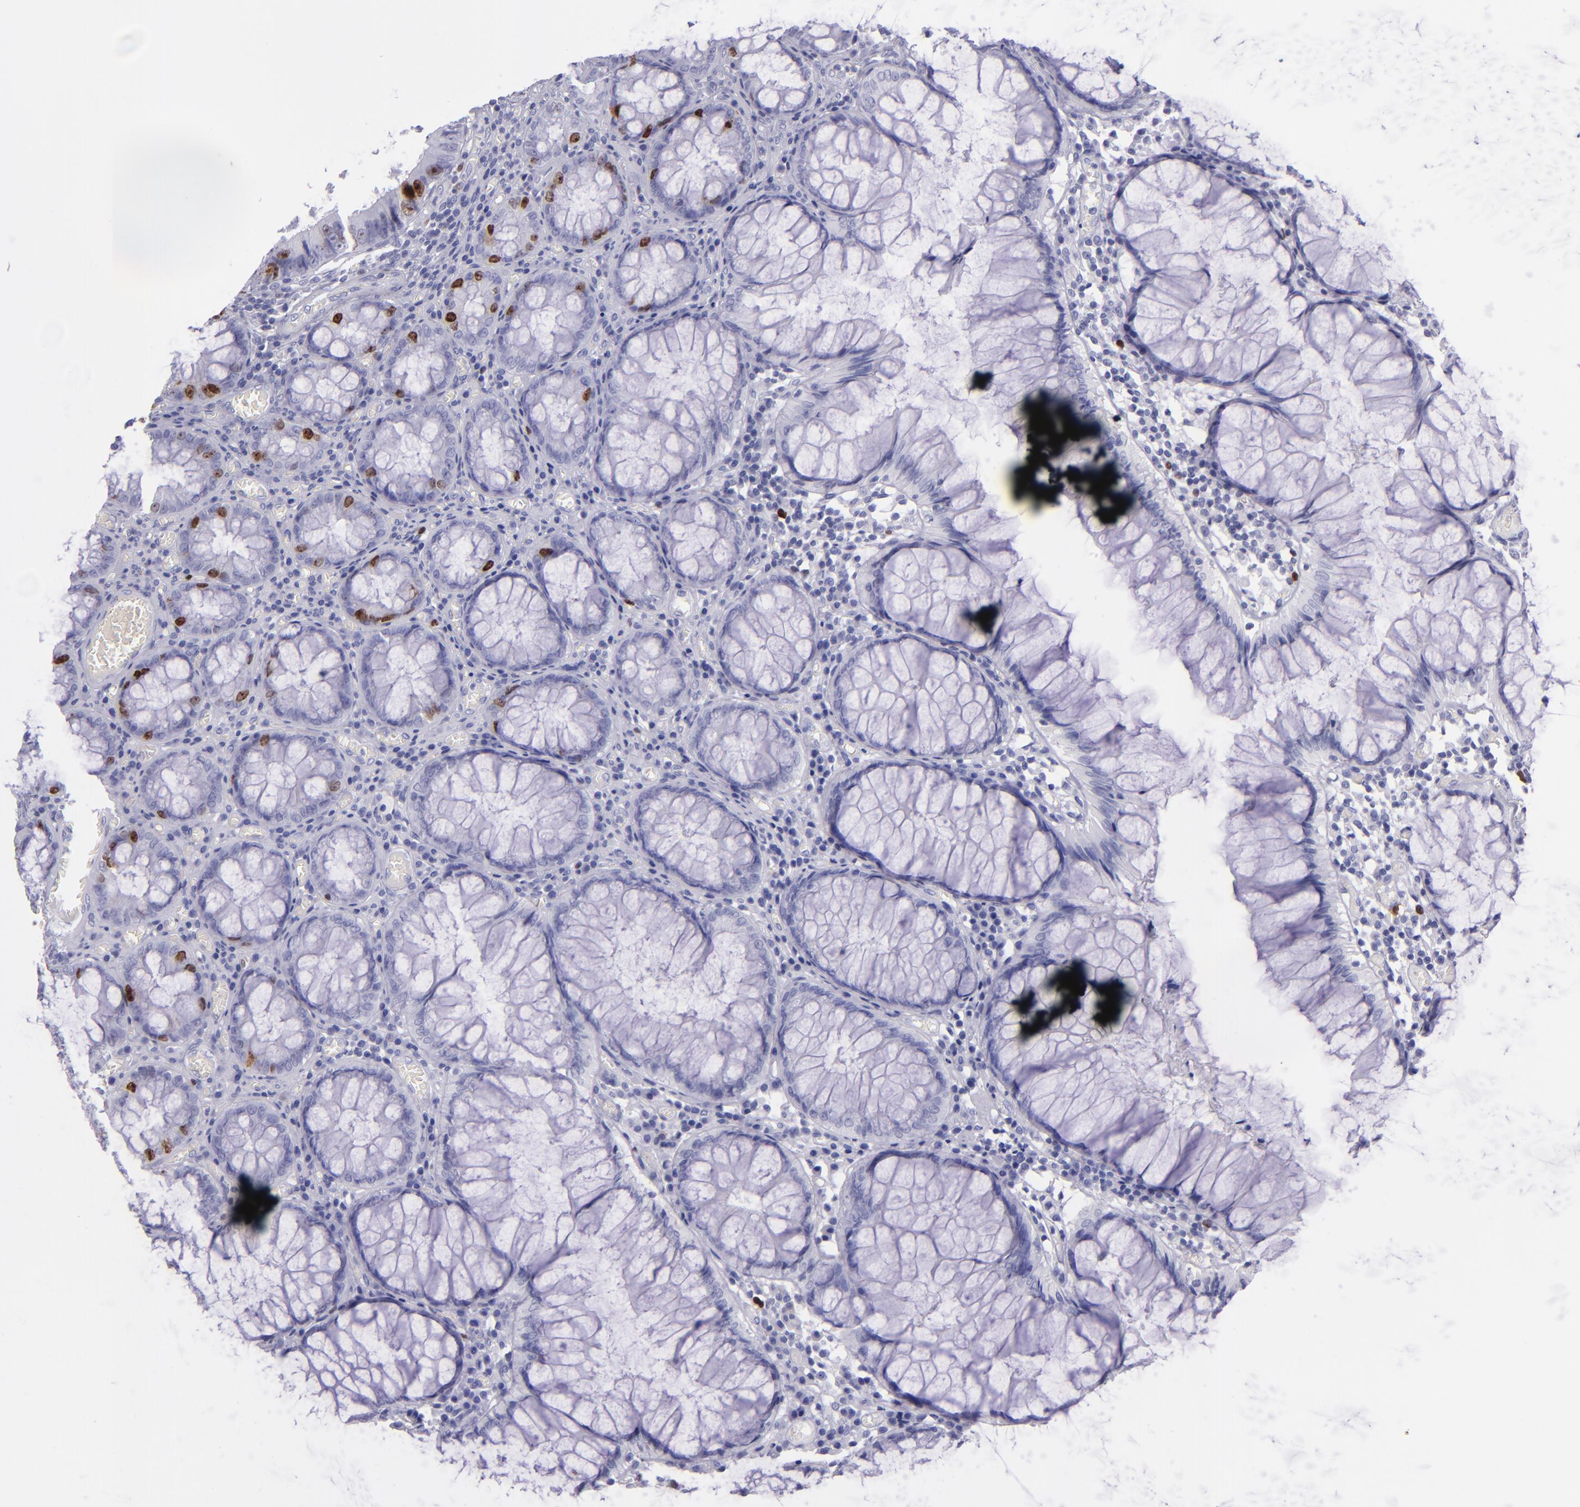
{"staining": {"intensity": "strong", "quantity": "<25%", "location": "nuclear"}, "tissue": "colorectal cancer", "cell_type": "Tumor cells", "image_type": "cancer", "snomed": [{"axis": "morphology", "description": "Adenocarcinoma, NOS"}, {"axis": "topography", "description": "Rectum"}], "caption": "Adenocarcinoma (colorectal) stained with a brown dye exhibits strong nuclear positive staining in about <25% of tumor cells.", "gene": "TOP2A", "patient": {"sex": "female", "age": 98}}